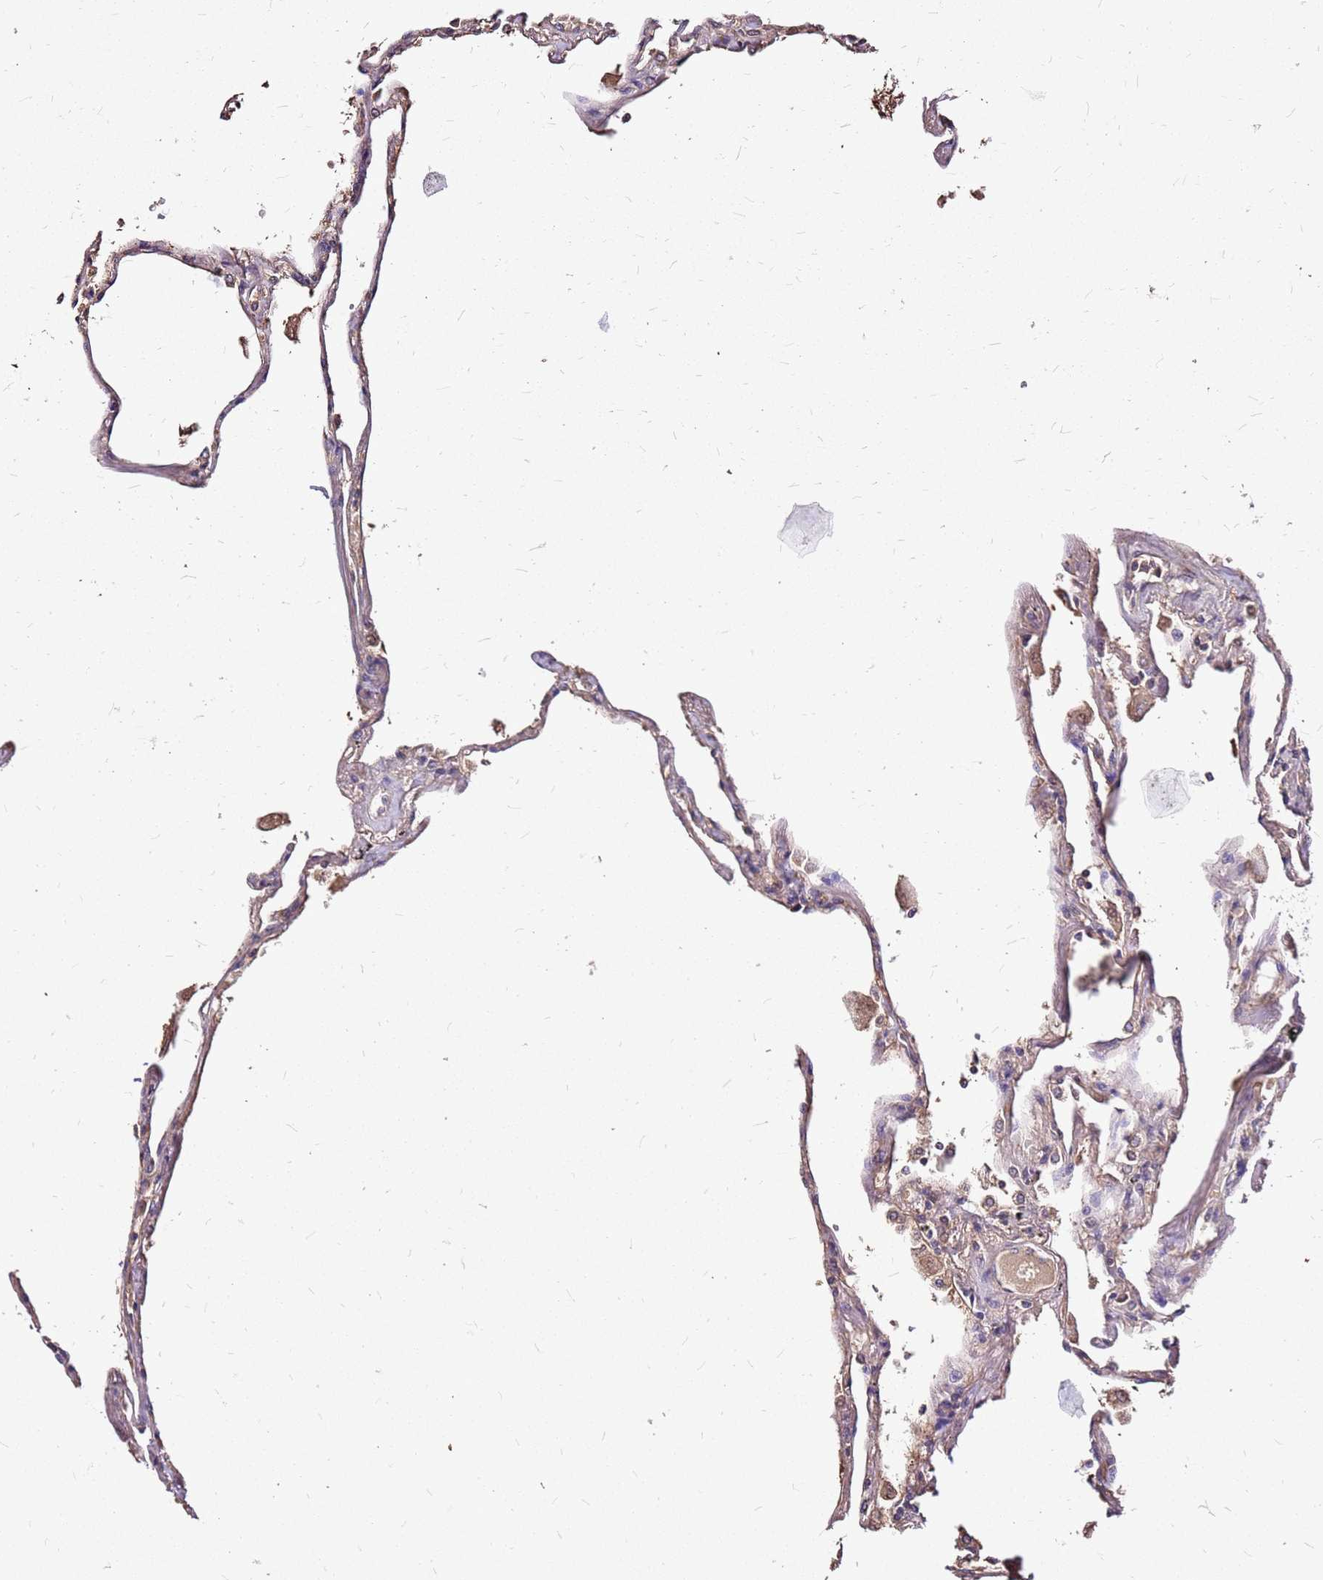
{"staining": {"intensity": "weak", "quantity": "25%-75%", "location": "cytoplasmic/membranous"}, "tissue": "lung", "cell_type": "Alveolar cells", "image_type": "normal", "snomed": [{"axis": "morphology", "description": "Normal tissue, NOS"}, {"axis": "topography", "description": "Lung"}], "caption": "A histopathology image showing weak cytoplasmic/membranous expression in approximately 25%-75% of alveolar cells in normal lung, as visualized by brown immunohistochemical staining.", "gene": "ALDH1A3", "patient": {"sex": "female", "age": 67}}